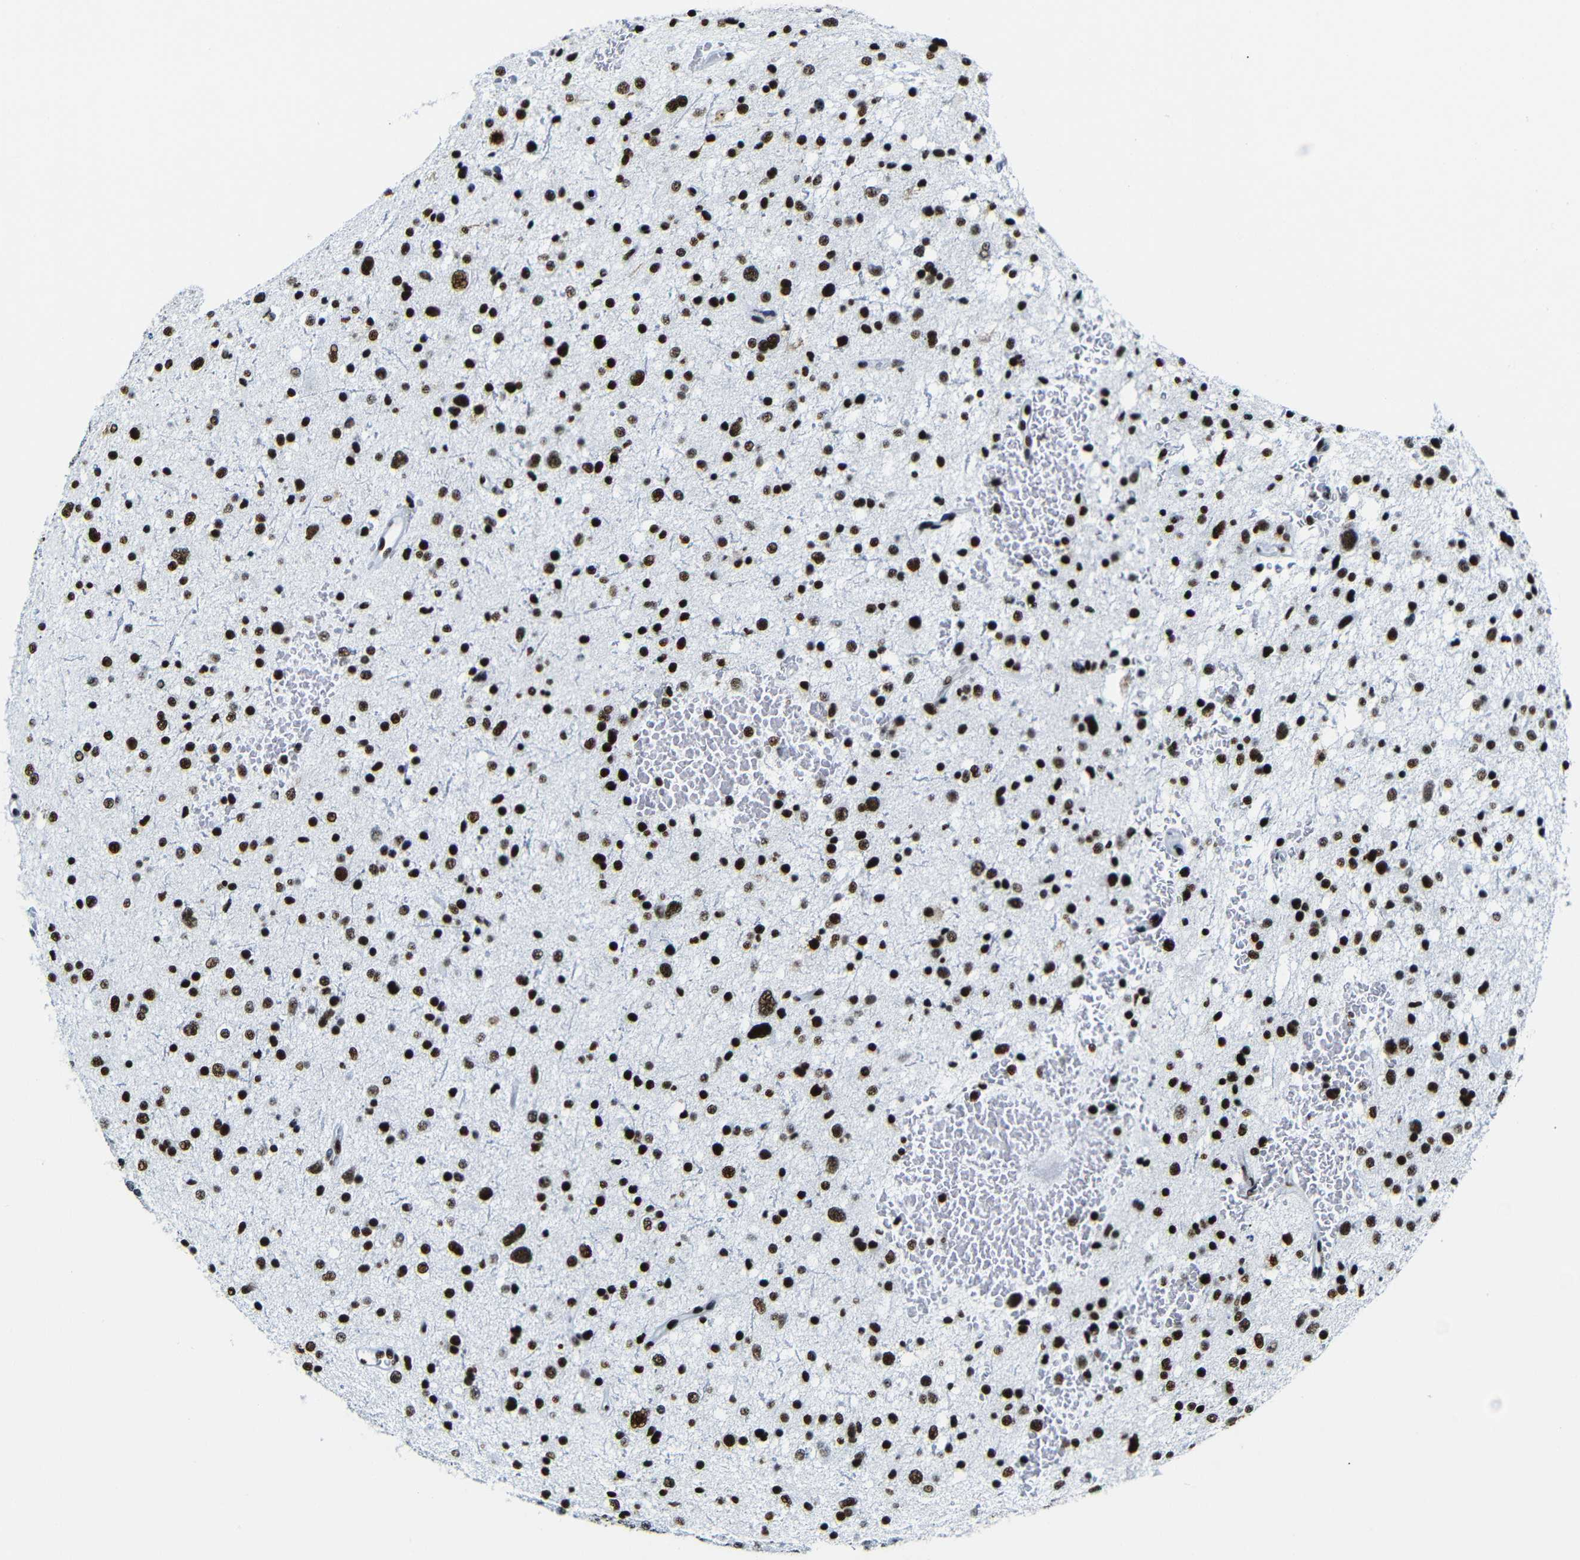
{"staining": {"intensity": "strong", "quantity": ">75%", "location": "nuclear"}, "tissue": "glioma", "cell_type": "Tumor cells", "image_type": "cancer", "snomed": [{"axis": "morphology", "description": "Glioma, malignant, Low grade"}, {"axis": "topography", "description": "Brain"}], "caption": "Immunohistochemical staining of human glioma demonstrates high levels of strong nuclear staining in approximately >75% of tumor cells.", "gene": "SRSF1", "patient": {"sex": "female", "age": 37}}